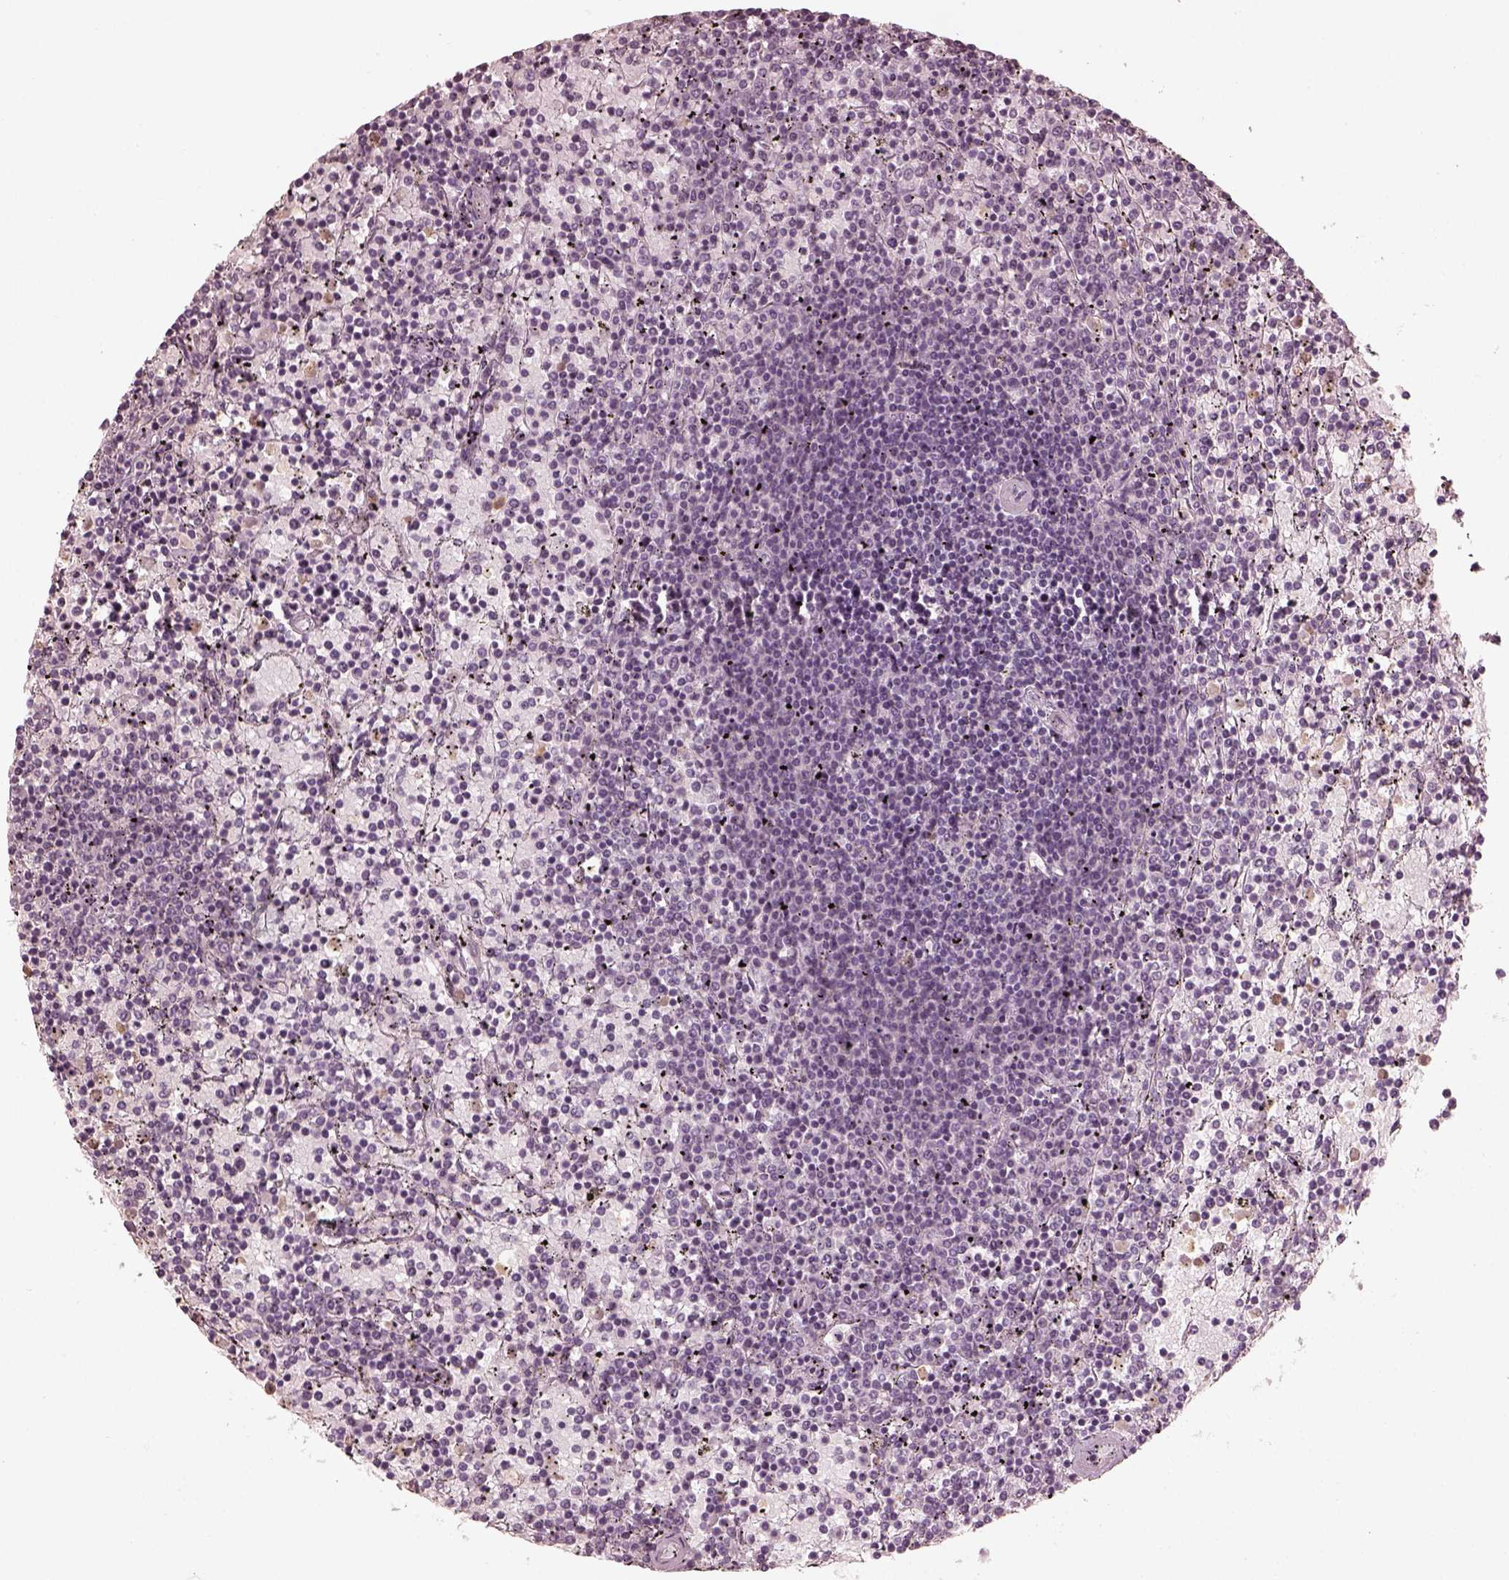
{"staining": {"intensity": "negative", "quantity": "none", "location": "none"}, "tissue": "lymphoma", "cell_type": "Tumor cells", "image_type": "cancer", "snomed": [{"axis": "morphology", "description": "Malignant lymphoma, non-Hodgkin's type, Low grade"}, {"axis": "topography", "description": "Spleen"}], "caption": "Tumor cells show no significant expression in lymphoma.", "gene": "CCDC170", "patient": {"sex": "female", "age": 77}}